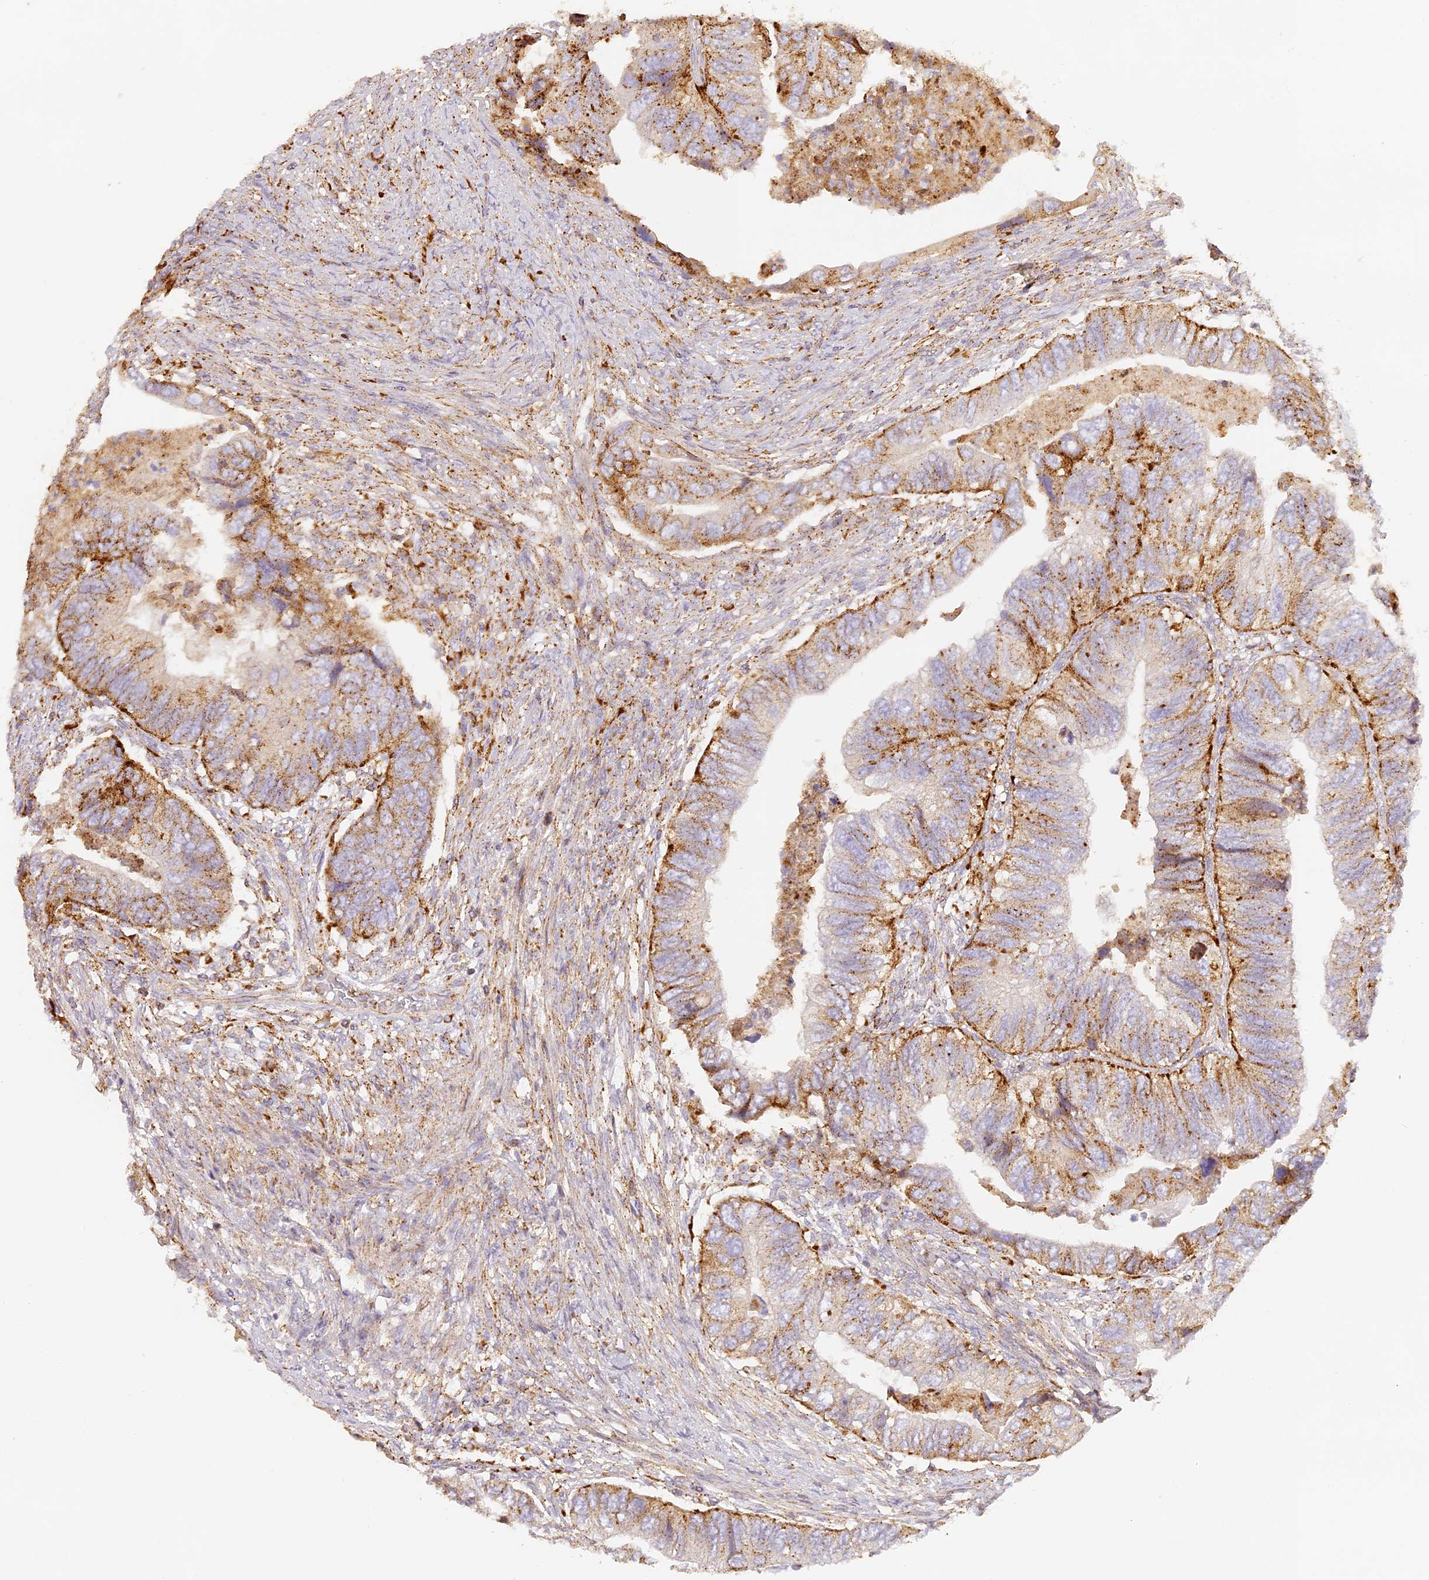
{"staining": {"intensity": "moderate", "quantity": ">75%", "location": "cytoplasmic/membranous"}, "tissue": "colorectal cancer", "cell_type": "Tumor cells", "image_type": "cancer", "snomed": [{"axis": "morphology", "description": "Adenocarcinoma, NOS"}, {"axis": "topography", "description": "Rectum"}], "caption": "Protein staining of colorectal cancer (adenocarcinoma) tissue shows moderate cytoplasmic/membranous expression in approximately >75% of tumor cells.", "gene": "LAMP2", "patient": {"sex": "male", "age": 63}}